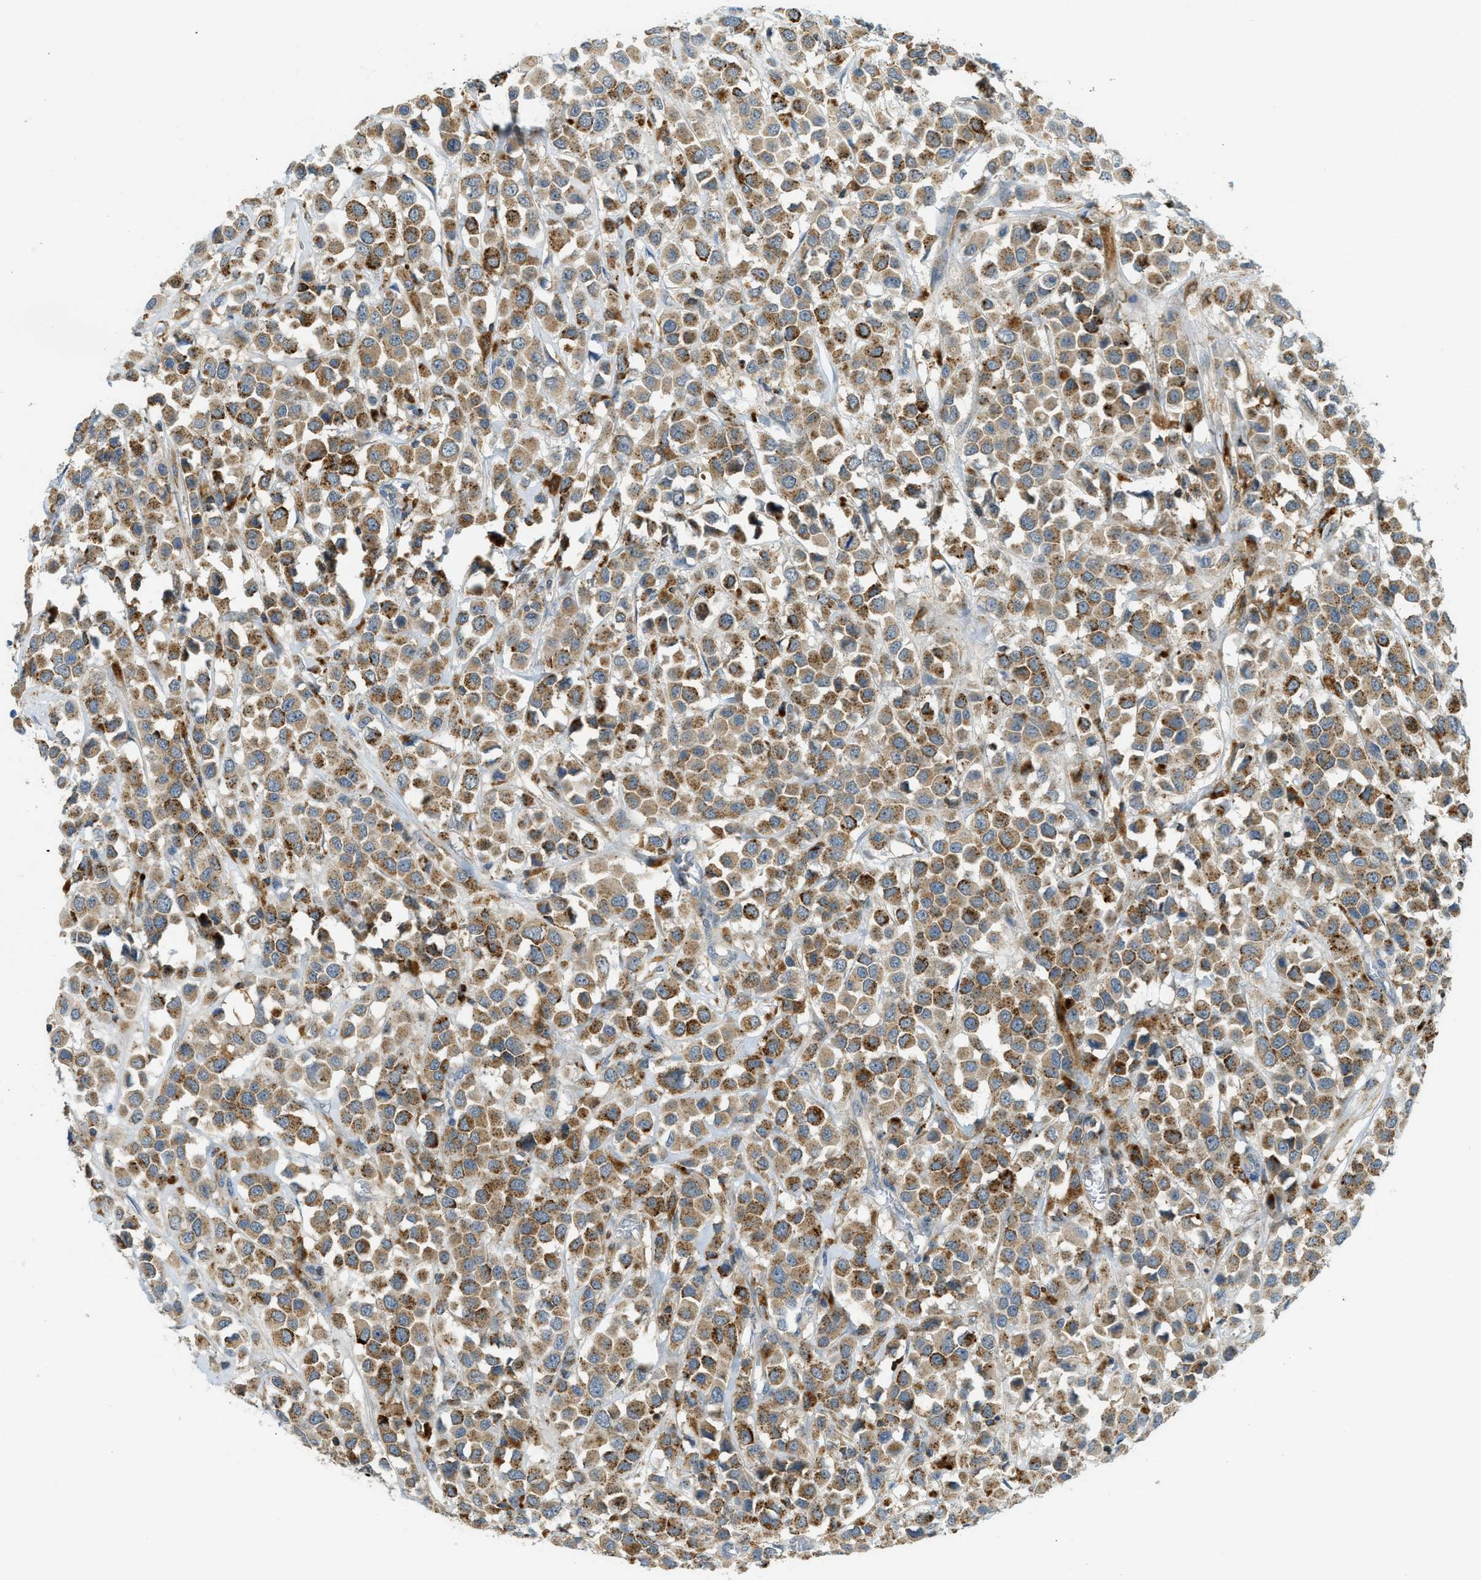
{"staining": {"intensity": "moderate", "quantity": ">75%", "location": "cytoplasmic/membranous"}, "tissue": "breast cancer", "cell_type": "Tumor cells", "image_type": "cancer", "snomed": [{"axis": "morphology", "description": "Duct carcinoma"}, {"axis": "topography", "description": "Breast"}], "caption": "The image exhibits staining of breast cancer, revealing moderate cytoplasmic/membranous protein staining (brown color) within tumor cells. Nuclei are stained in blue.", "gene": "PLBD2", "patient": {"sex": "female", "age": 61}}